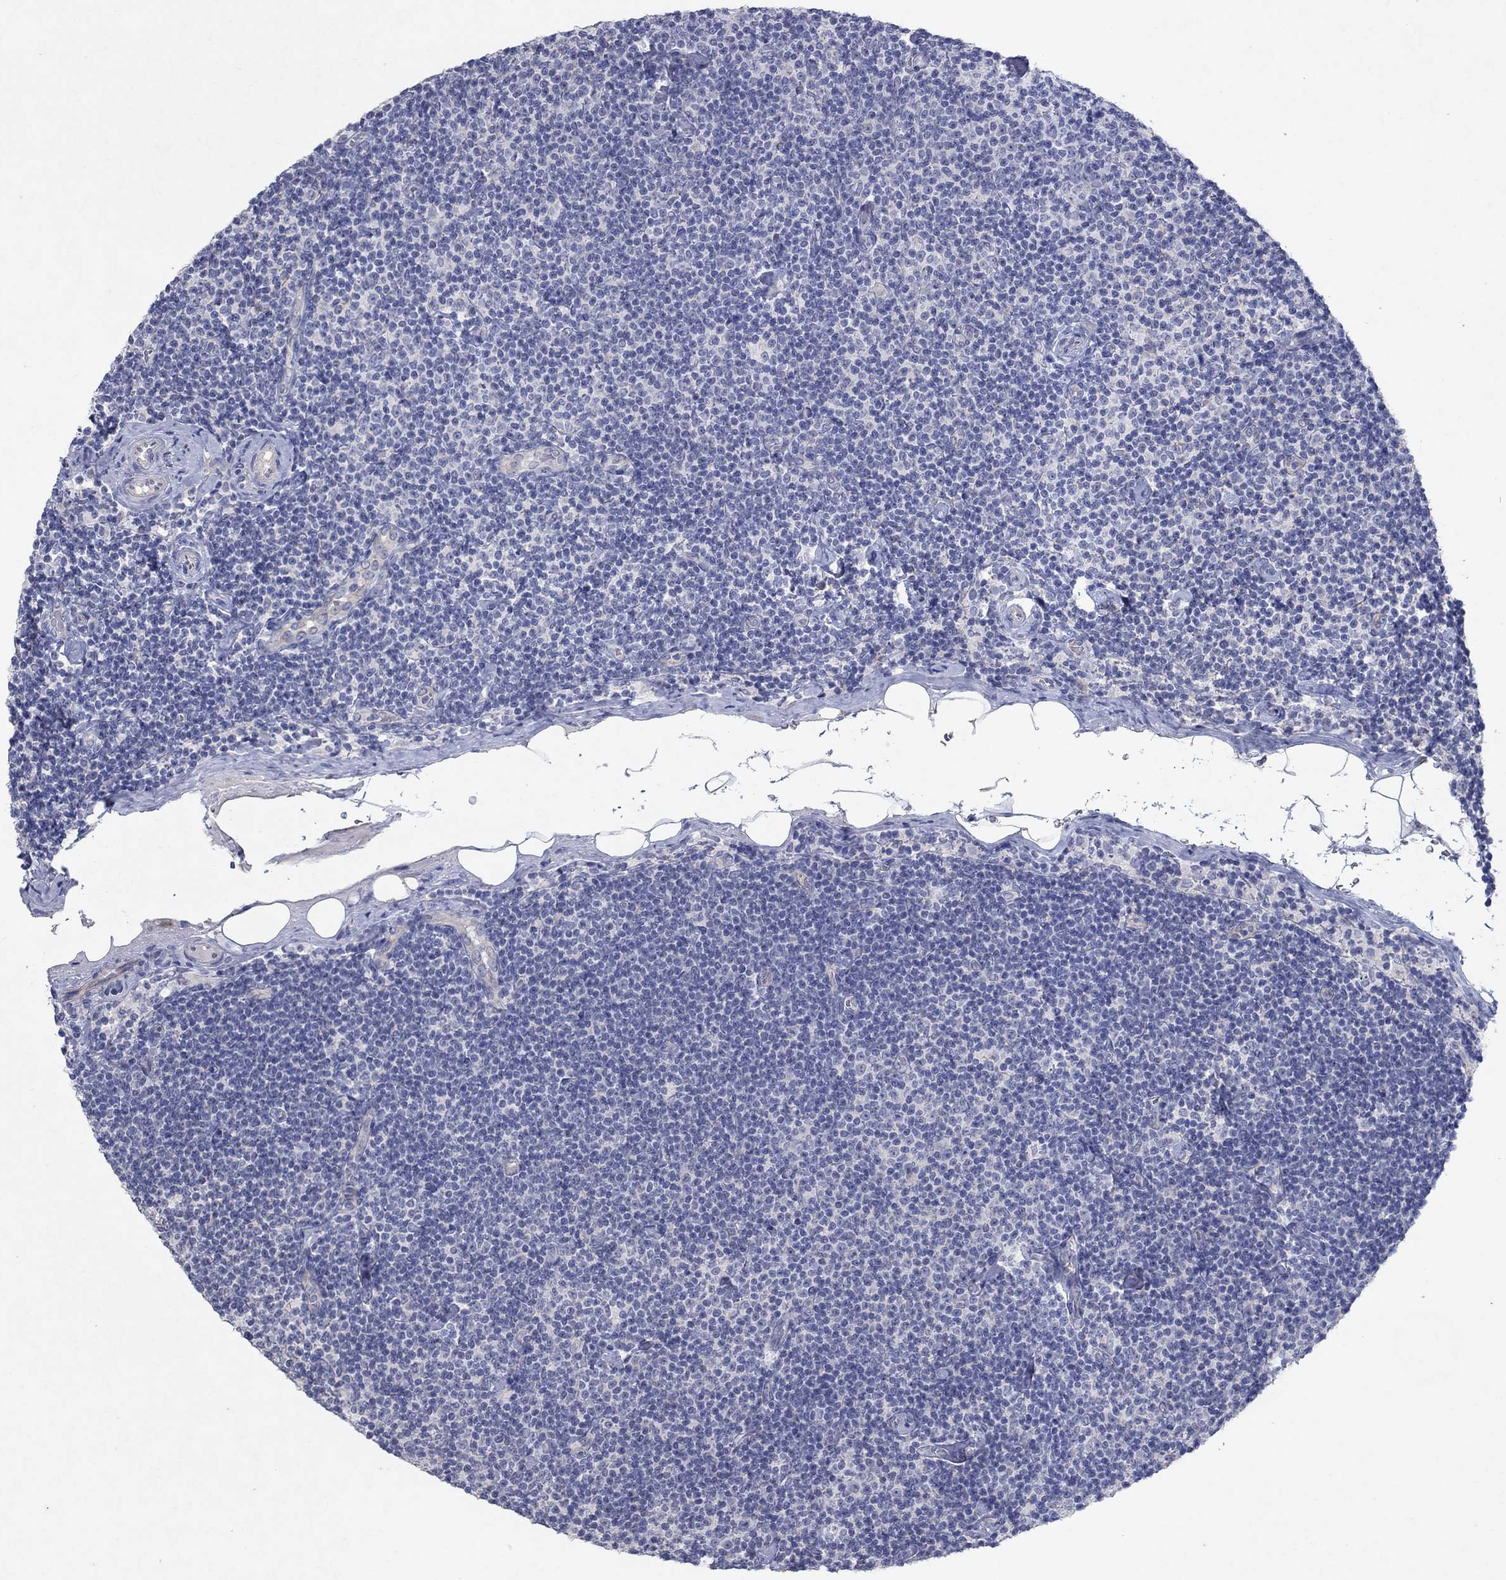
{"staining": {"intensity": "negative", "quantity": "none", "location": "none"}, "tissue": "lymphoma", "cell_type": "Tumor cells", "image_type": "cancer", "snomed": [{"axis": "morphology", "description": "Malignant lymphoma, non-Hodgkin's type, Low grade"}, {"axis": "topography", "description": "Lymph node"}], "caption": "IHC of human lymphoma demonstrates no staining in tumor cells. (DAB IHC, high magnification).", "gene": "KRT40", "patient": {"sex": "male", "age": 81}}